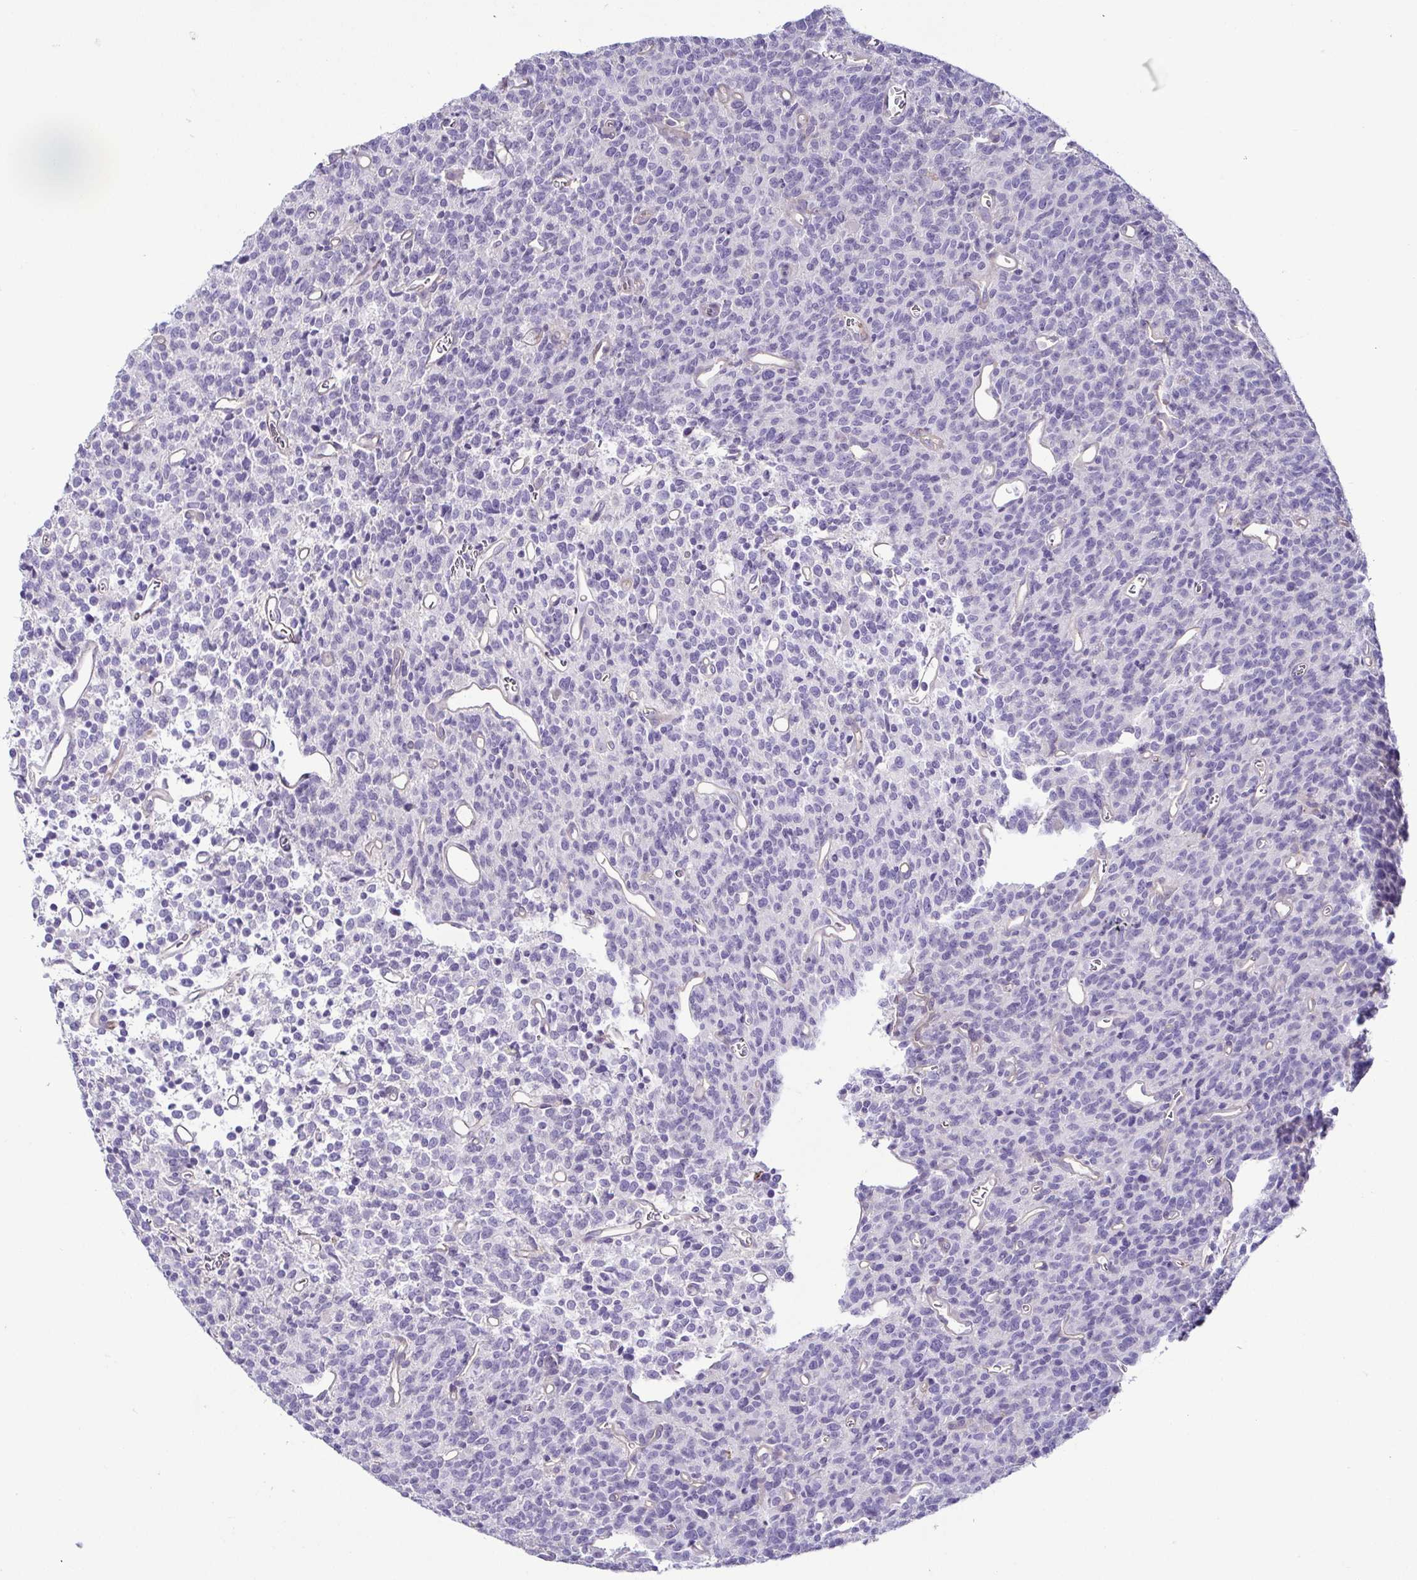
{"staining": {"intensity": "negative", "quantity": "none", "location": "none"}, "tissue": "glioma", "cell_type": "Tumor cells", "image_type": "cancer", "snomed": [{"axis": "morphology", "description": "Glioma, malignant, High grade"}, {"axis": "topography", "description": "Brain"}], "caption": "Tumor cells show no significant positivity in malignant glioma (high-grade).", "gene": "CASP14", "patient": {"sex": "male", "age": 76}}